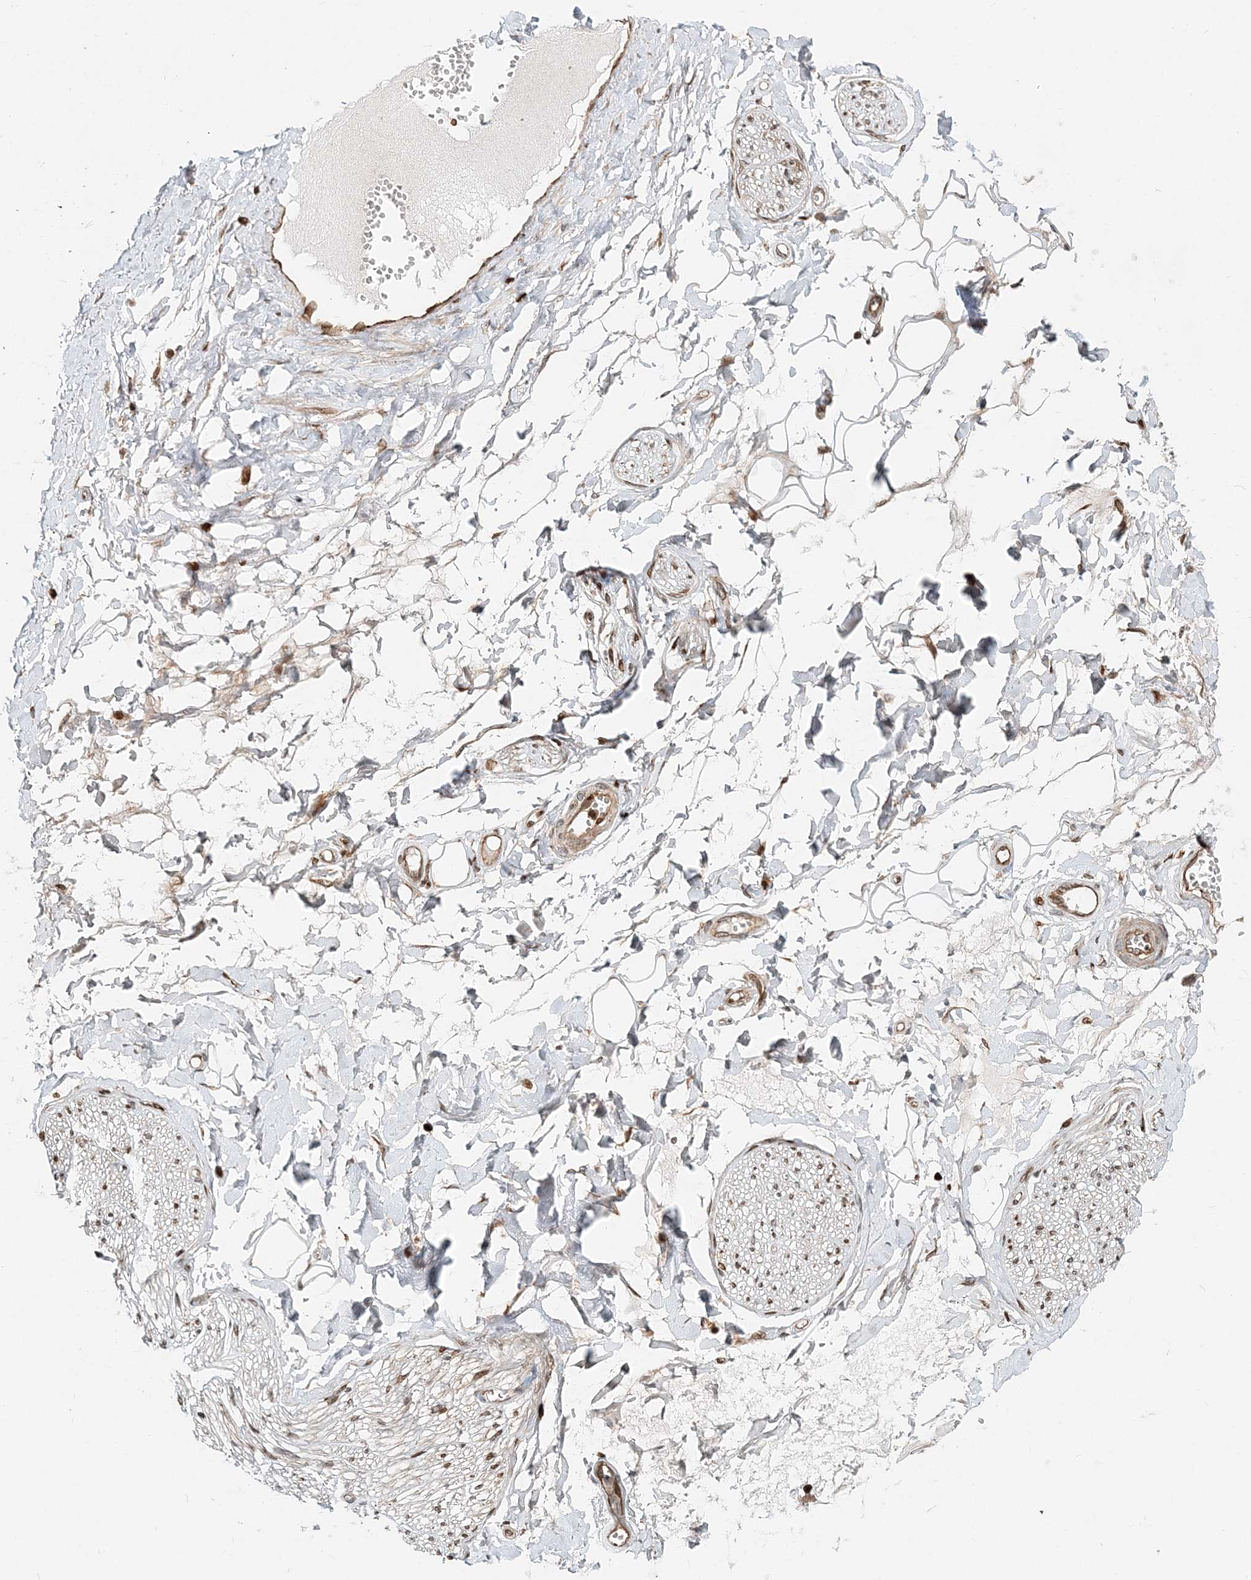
{"staining": {"intensity": "negative", "quantity": "none", "location": "none"}, "tissue": "adipose tissue", "cell_type": "Adipocytes", "image_type": "normal", "snomed": [{"axis": "morphology", "description": "Normal tissue, NOS"}, {"axis": "morphology", "description": "Inflammation, NOS"}, {"axis": "topography", "description": "Salivary gland"}, {"axis": "topography", "description": "Peripheral nerve tissue"}], "caption": "Human adipose tissue stained for a protein using immunohistochemistry reveals no staining in adipocytes.", "gene": "CXXC5", "patient": {"sex": "female", "age": 75}}